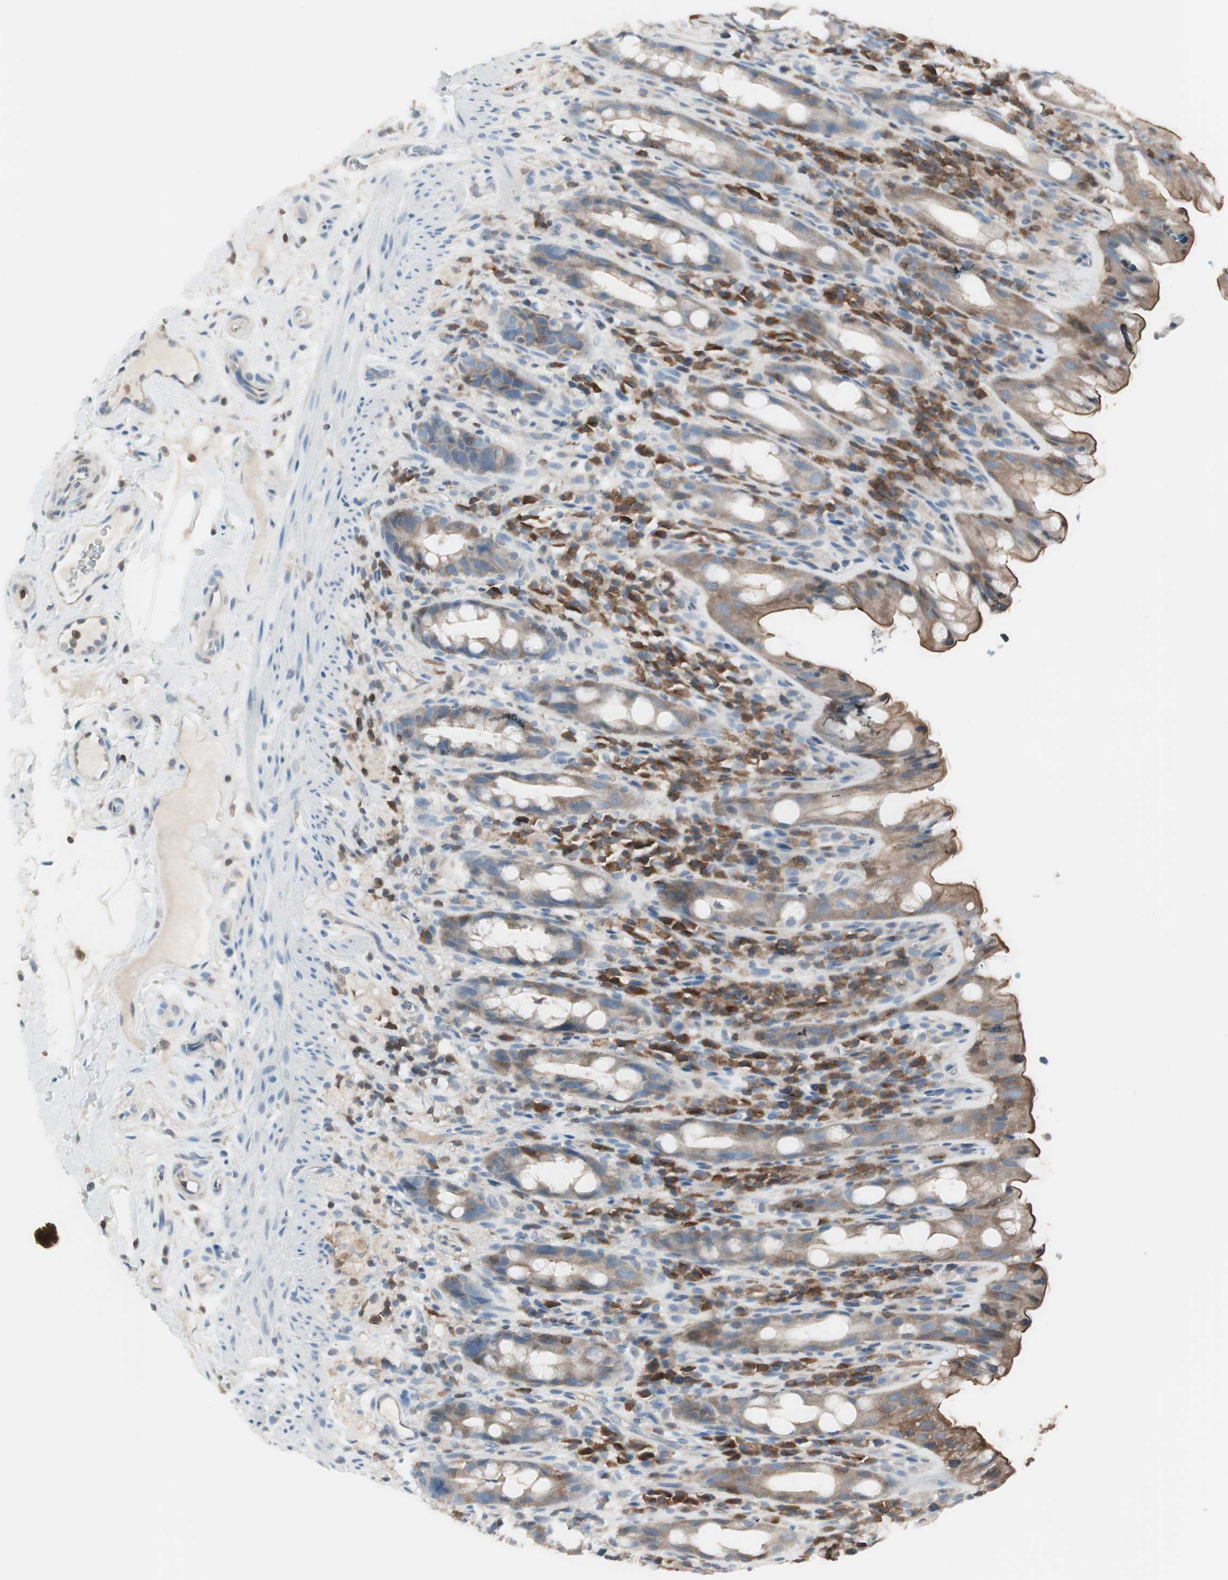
{"staining": {"intensity": "strong", "quantity": "25%-75%", "location": "cytoplasmic/membranous"}, "tissue": "rectum", "cell_type": "Glandular cells", "image_type": "normal", "snomed": [{"axis": "morphology", "description": "Normal tissue, NOS"}, {"axis": "topography", "description": "Rectum"}], "caption": "Immunohistochemical staining of benign human rectum shows 25%-75% levels of strong cytoplasmic/membranous protein staining in about 25%-75% of glandular cells. (DAB IHC with brightfield microscopy, high magnification).", "gene": "SLC9A3R1", "patient": {"sex": "male", "age": 44}}